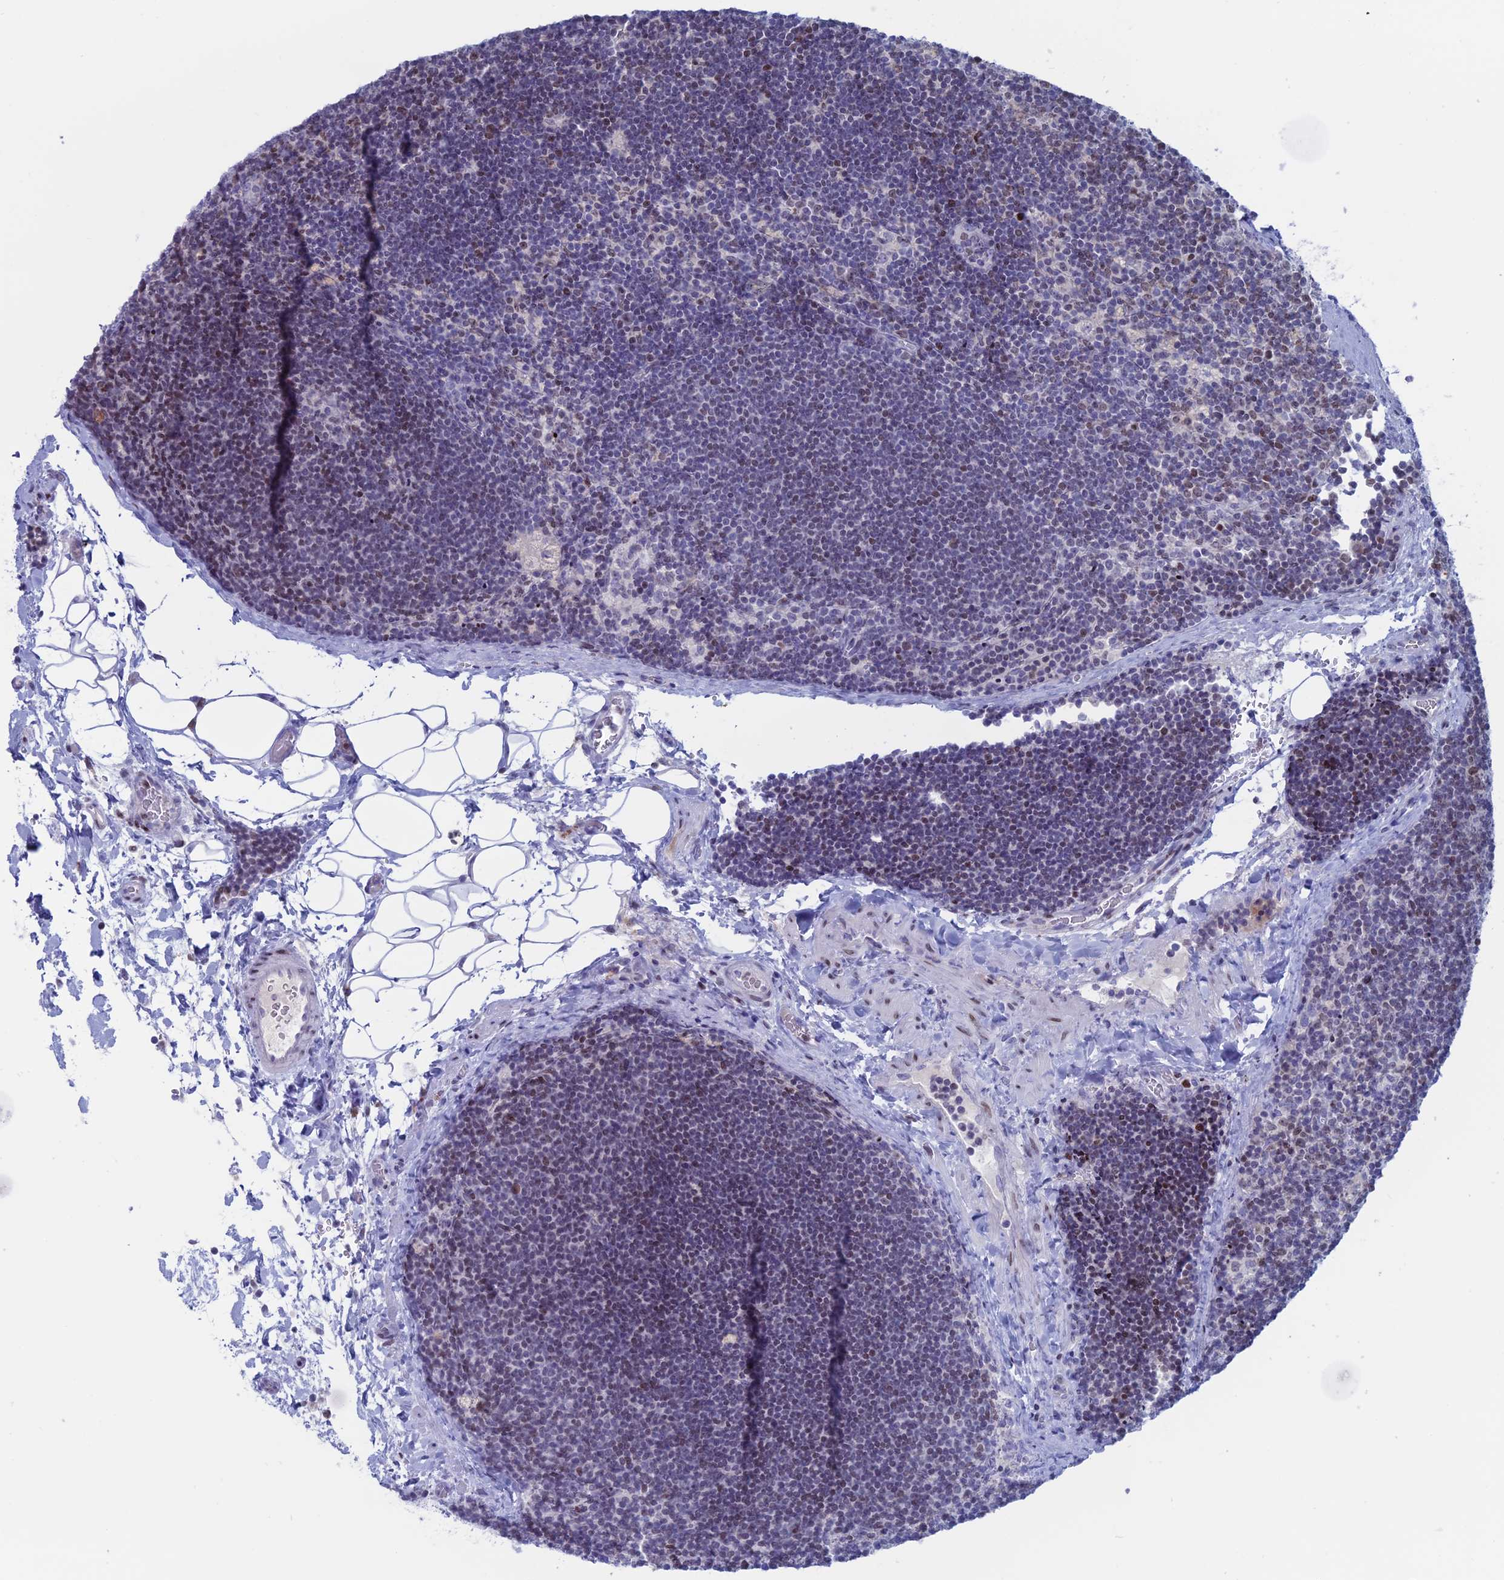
{"staining": {"intensity": "weak", "quantity": "25%-75%", "location": "nuclear"}, "tissue": "lymph node", "cell_type": "Germinal center cells", "image_type": "normal", "snomed": [{"axis": "morphology", "description": "Normal tissue, NOS"}, {"axis": "topography", "description": "Lymph node"}], "caption": "The micrograph displays a brown stain indicating the presence of a protein in the nuclear of germinal center cells in lymph node. (Stains: DAB in brown, nuclei in blue, Microscopy: brightfield microscopy at high magnification).", "gene": "CERS6", "patient": {"sex": "male", "age": 24}}